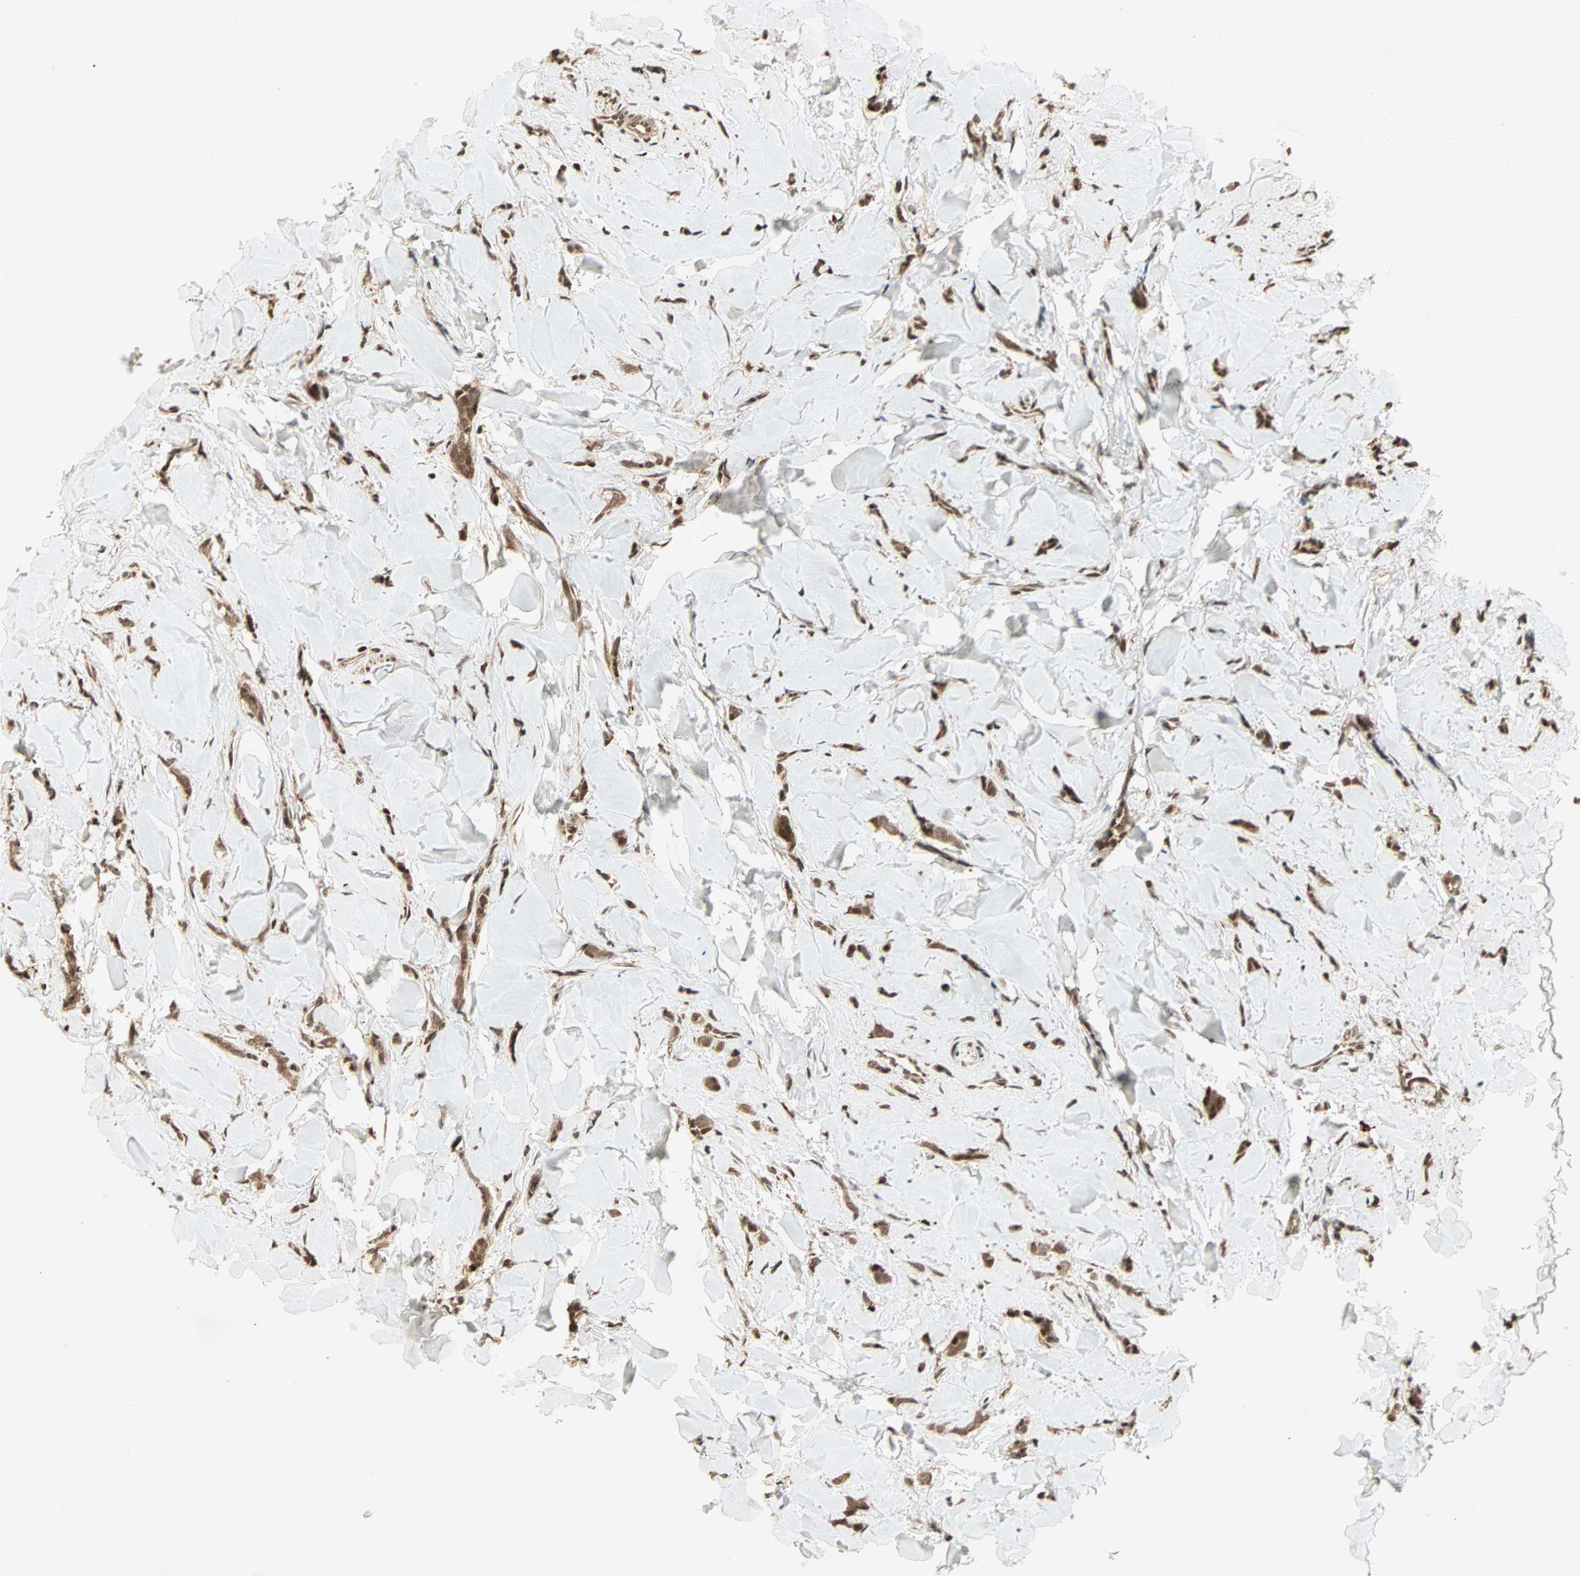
{"staining": {"intensity": "strong", "quantity": ">75%", "location": "cytoplasmic/membranous,nuclear"}, "tissue": "breast cancer", "cell_type": "Tumor cells", "image_type": "cancer", "snomed": [{"axis": "morphology", "description": "Lobular carcinoma"}, {"axis": "topography", "description": "Skin"}, {"axis": "topography", "description": "Breast"}], "caption": "A histopathology image of human breast cancer stained for a protein demonstrates strong cytoplasmic/membranous and nuclear brown staining in tumor cells. The staining is performed using DAB brown chromogen to label protein expression. The nuclei are counter-stained blue using hematoxylin.", "gene": "RFFL", "patient": {"sex": "female", "age": 46}}